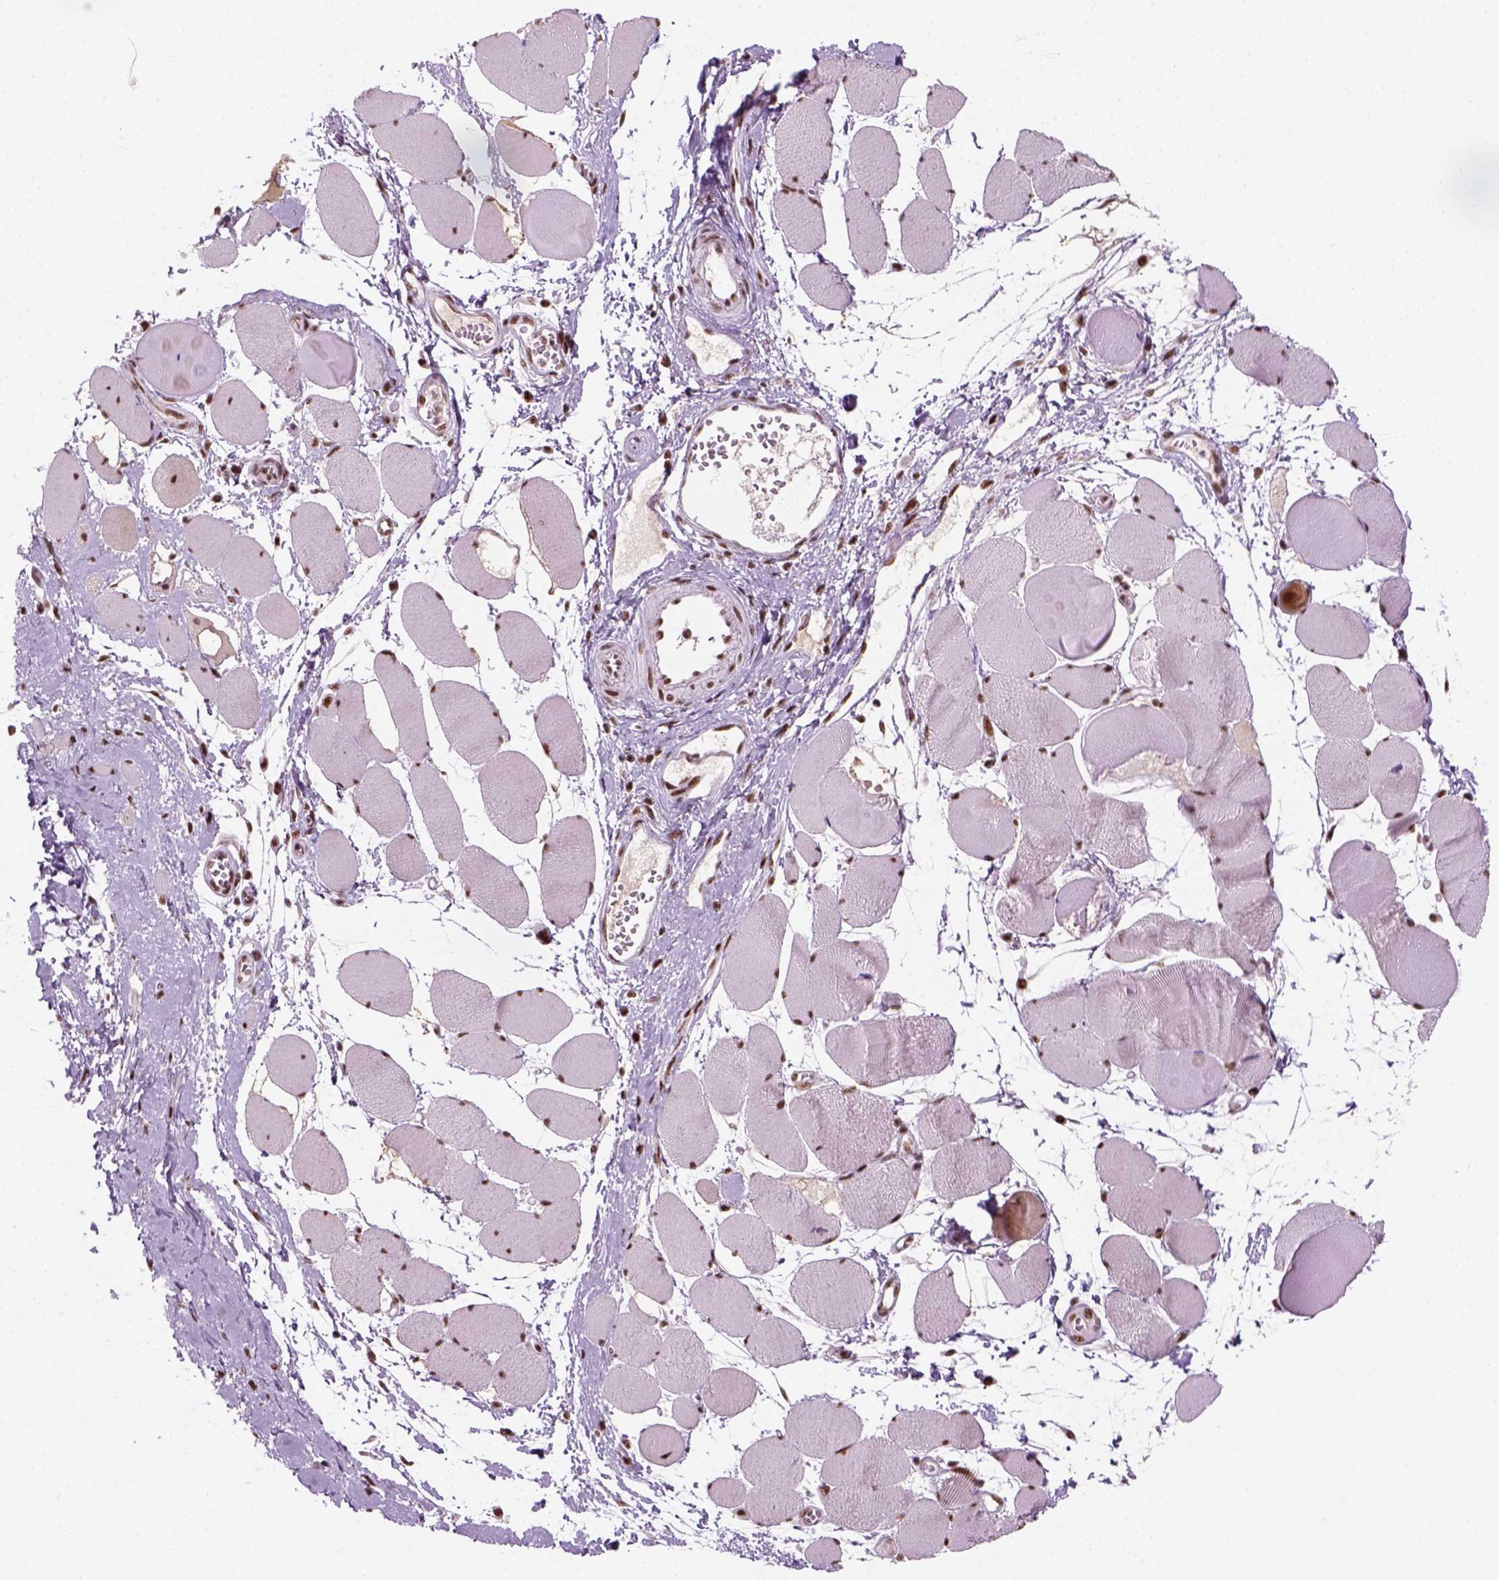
{"staining": {"intensity": "moderate", "quantity": ">75%", "location": "nuclear"}, "tissue": "skeletal muscle", "cell_type": "Myocytes", "image_type": "normal", "snomed": [{"axis": "morphology", "description": "Normal tissue, NOS"}, {"axis": "topography", "description": "Skeletal muscle"}], "caption": "A brown stain labels moderate nuclear positivity of a protein in myocytes of benign human skeletal muscle. The protein of interest is stained brown, and the nuclei are stained in blue (DAB (3,3'-diaminobenzidine) IHC with brightfield microscopy, high magnification).", "gene": "GTF2F1", "patient": {"sex": "female", "age": 75}}